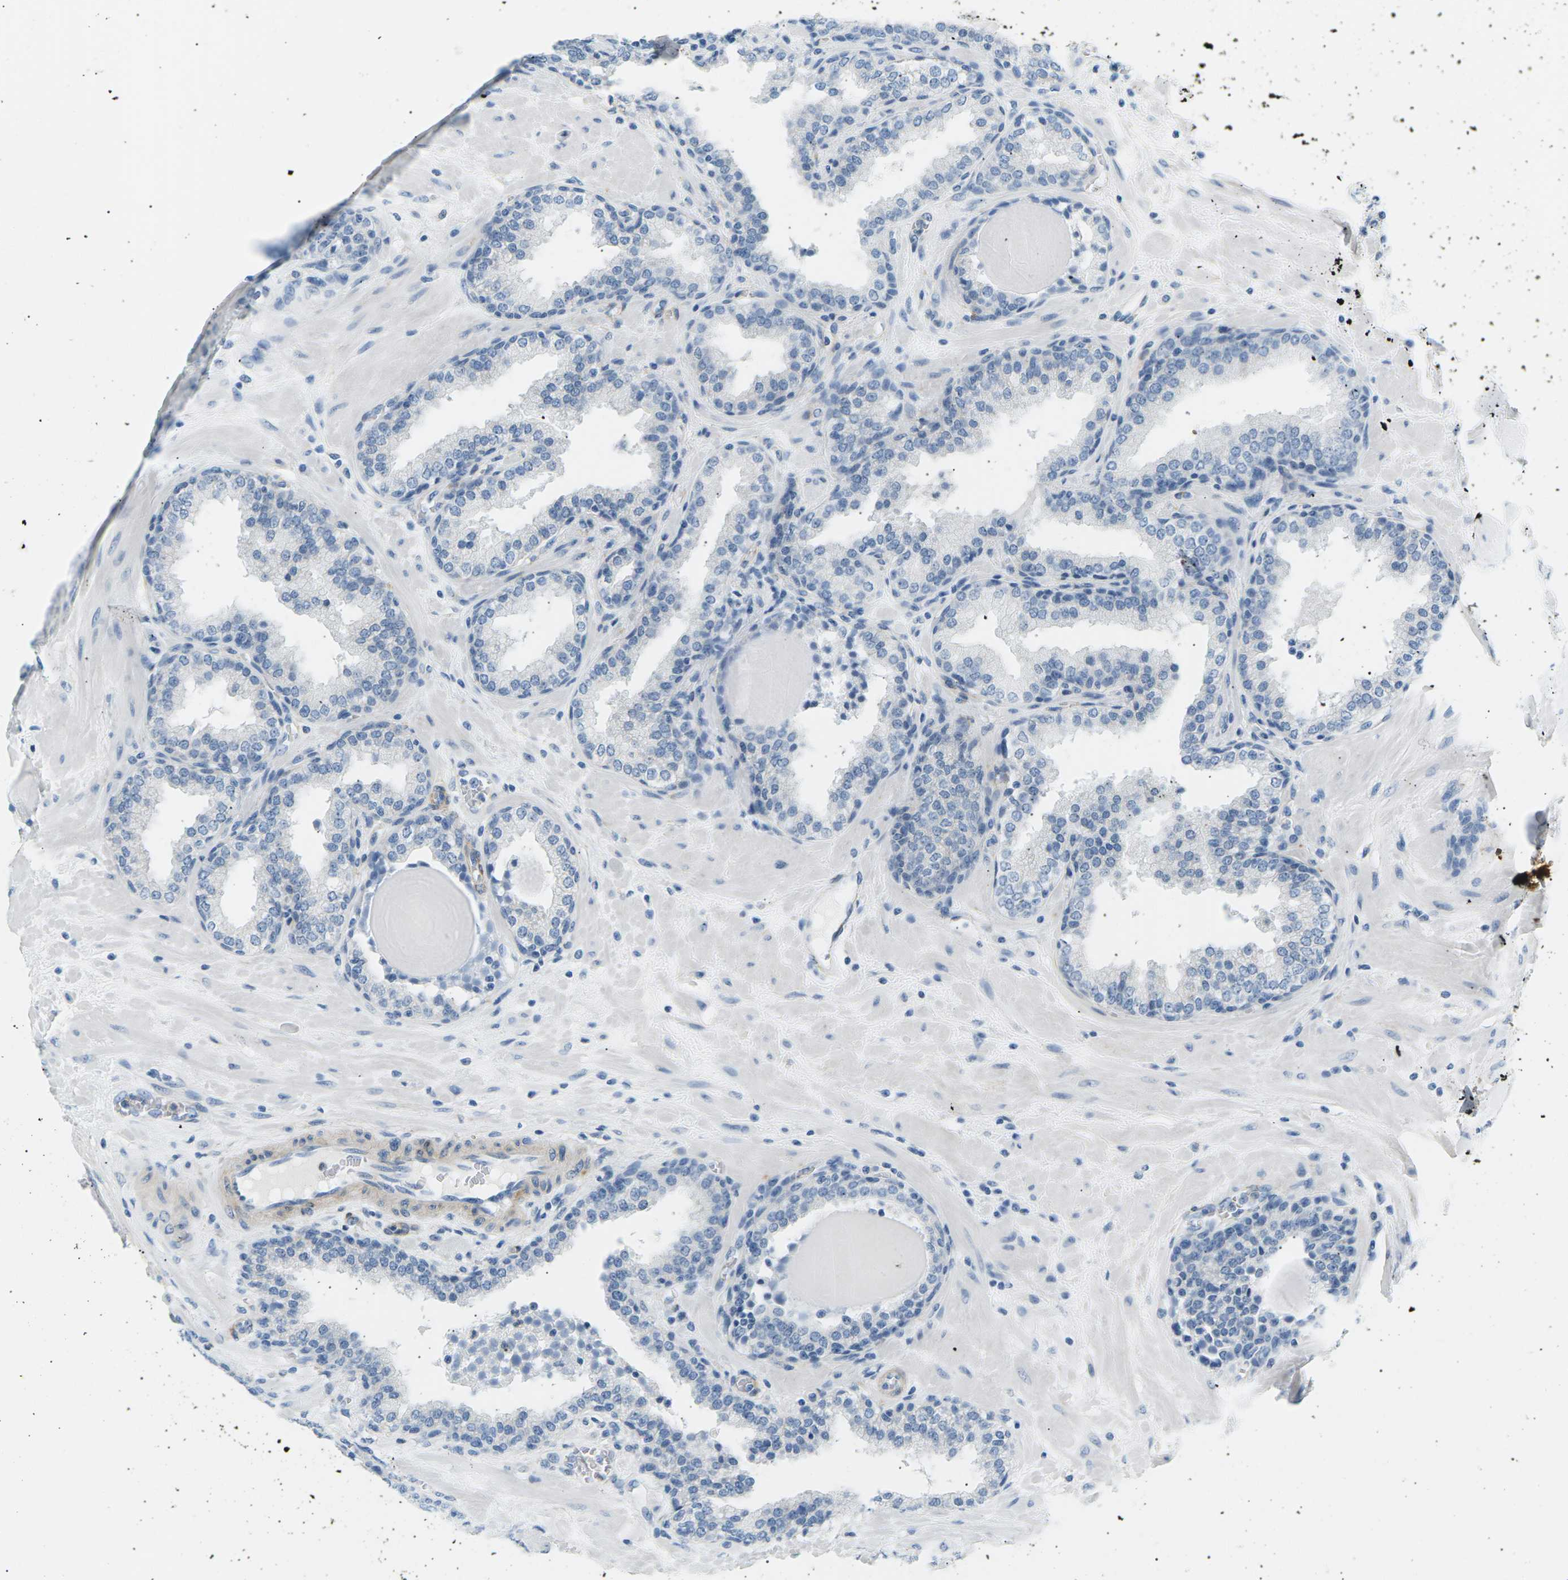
{"staining": {"intensity": "negative", "quantity": "none", "location": "none"}, "tissue": "prostate", "cell_type": "Glandular cells", "image_type": "normal", "snomed": [{"axis": "morphology", "description": "Normal tissue, NOS"}, {"axis": "topography", "description": "Prostate"}], "caption": "DAB (3,3'-diaminobenzidine) immunohistochemical staining of unremarkable prostate demonstrates no significant positivity in glandular cells. (DAB IHC visualized using brightfield microscopy, high magnification).", "gene": "SEPTIN5", "patient": {"sex": "male", "age": 51}}